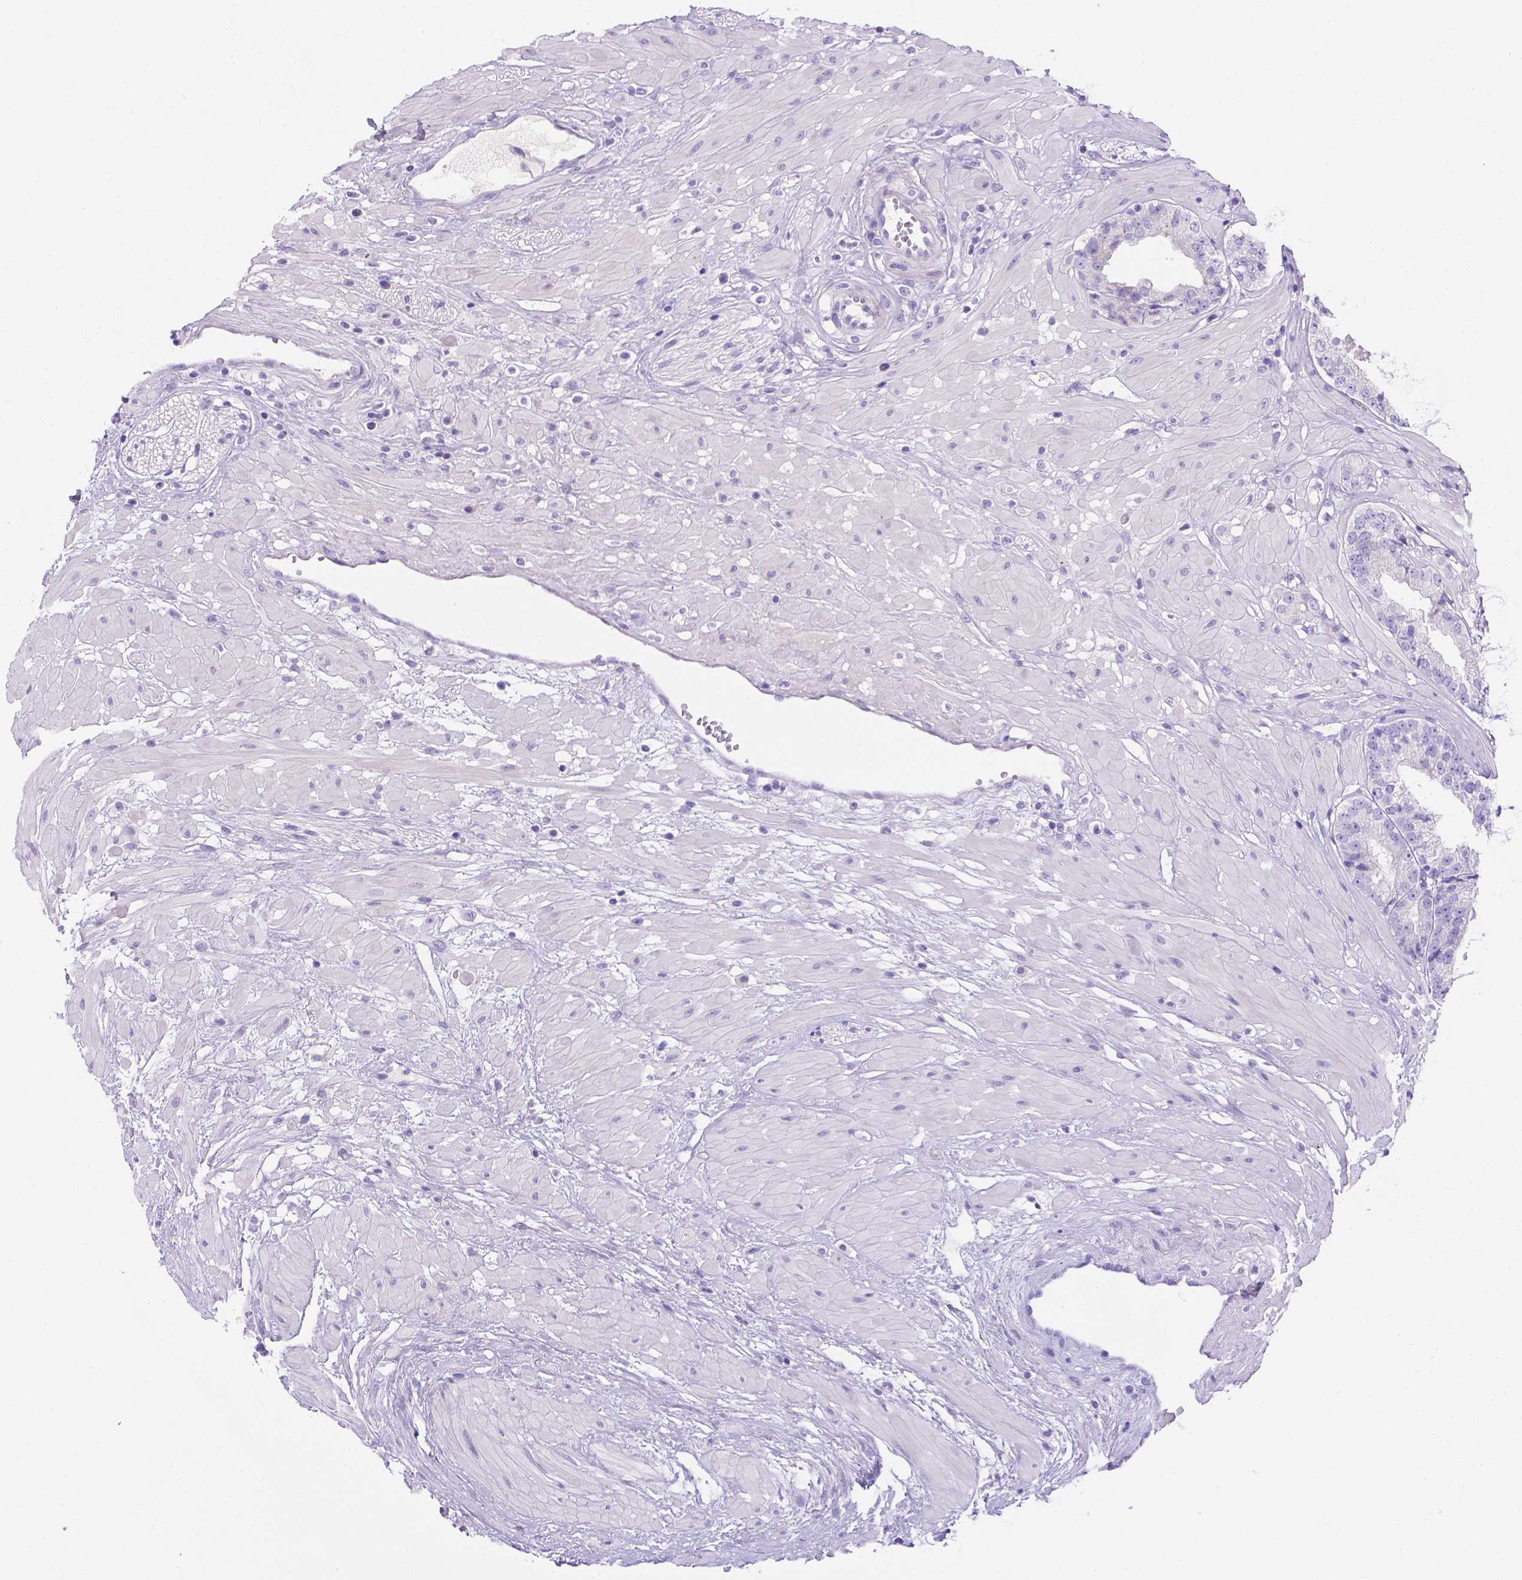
{"staining": {"intensity": "negative", "quantity": "none", "location": "none"}, "tissue": "prostate cancer", "cell_type": "Tumor cells", "image_type": "cancer", "snomed": [{"axis": "morphology", "description": "Adenocarcinoma, Low grade"}, {"axis": "topography", "description": "Prostate"}], "caption": "Prostate cancer (low-grade adenocarcinoma) stained for a protein using immunohistochemistry (IHC) demonstrates no expression tumor cells.", "gene": "MLN", "patient": {"sex": "male", "age": 60}}